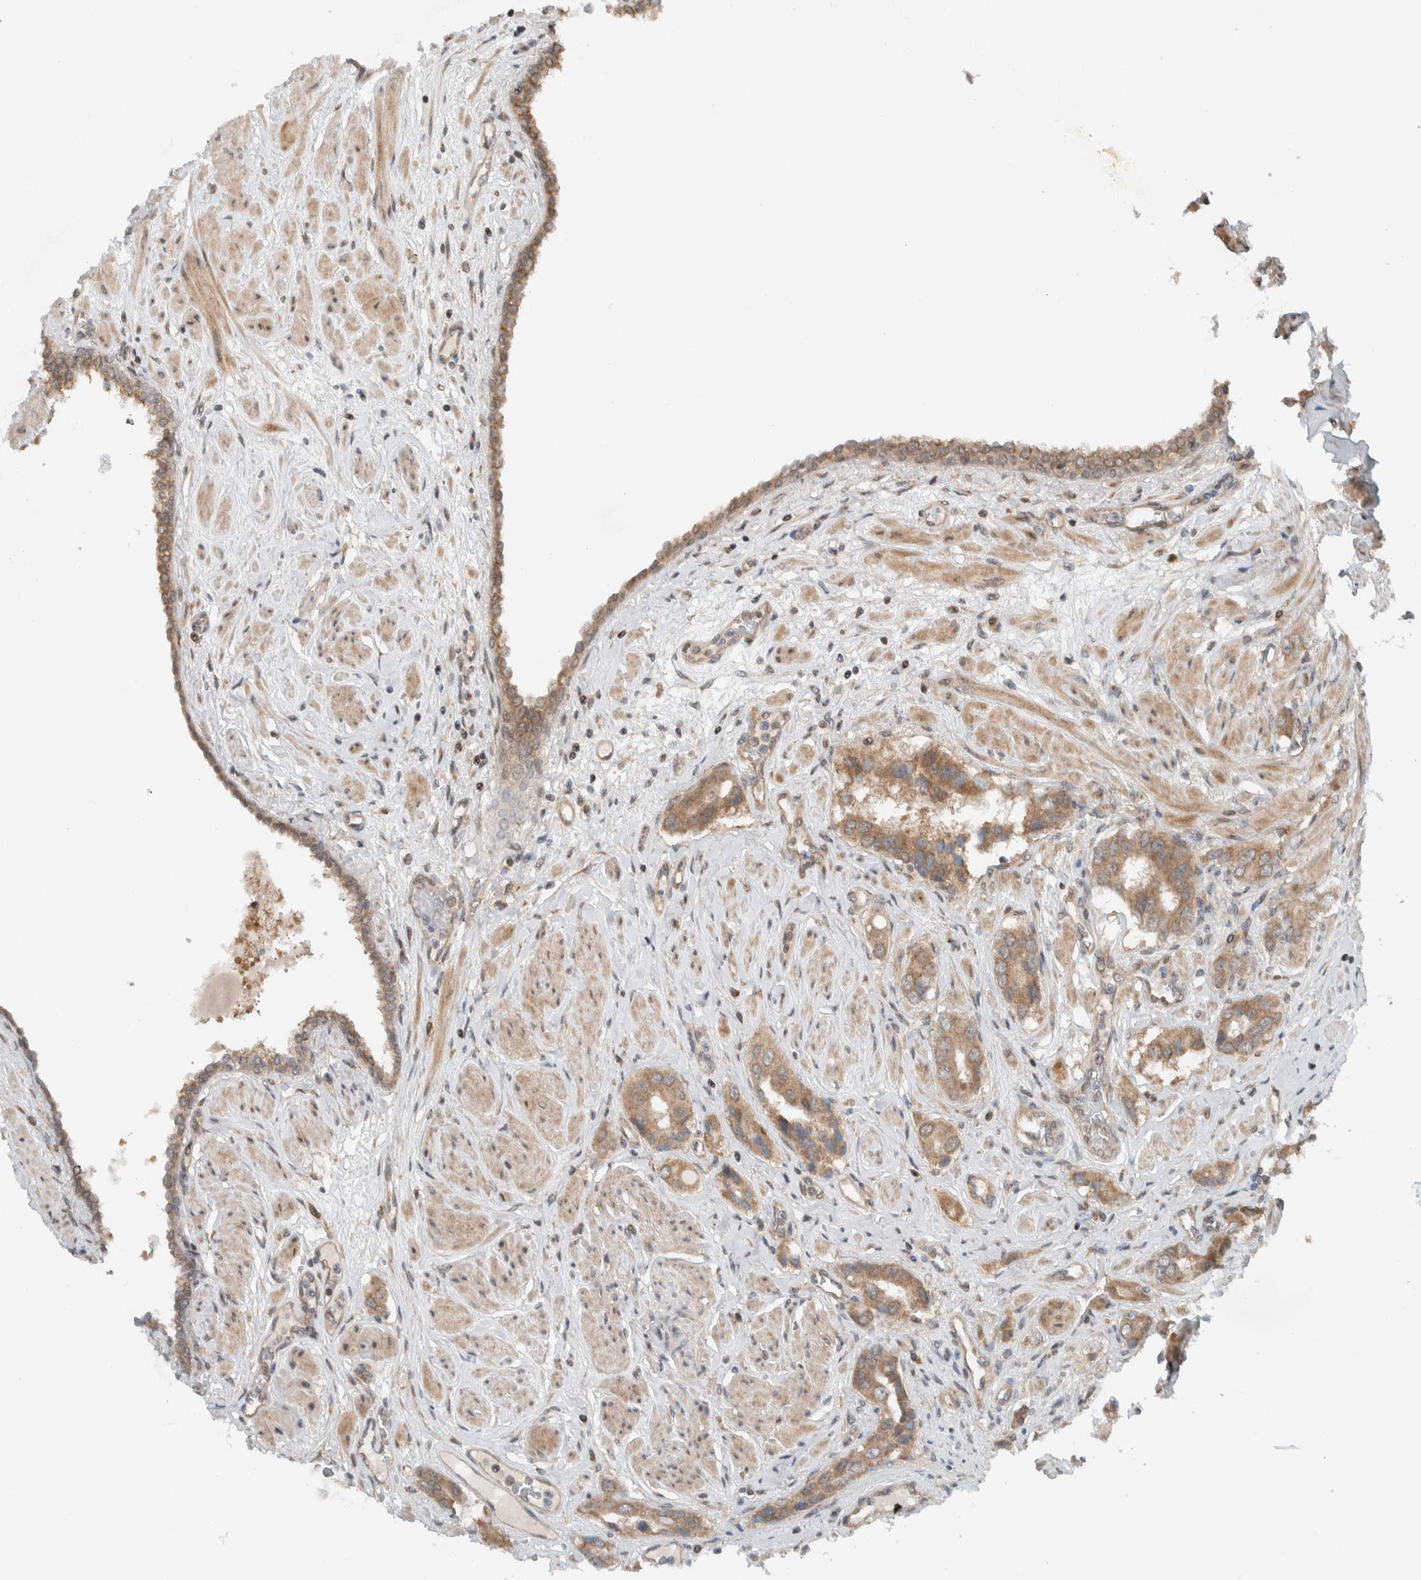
{"staining": {"intensity": "moderate", "quantity": ">75%", "location": "cytoplasmic/membranous"}, "tissue": "prostate cancer", "cell_type": "Tumor cells", "image_type": "cancer", "snomed": [{"axis": "morphology", "description": "Adenocarcinoma, High grade"}, {"axis": "topography", "description": "Prostate"}], "caption": "Immunohistochemical staining of human prostate adenocarcinoma (high-grade) displays moderate cytoplasmic/membranous protein staining in approximately >75% of tumor cells.", "gene": "KLHL6", "patient": {"sex": "male", "age": 52}}